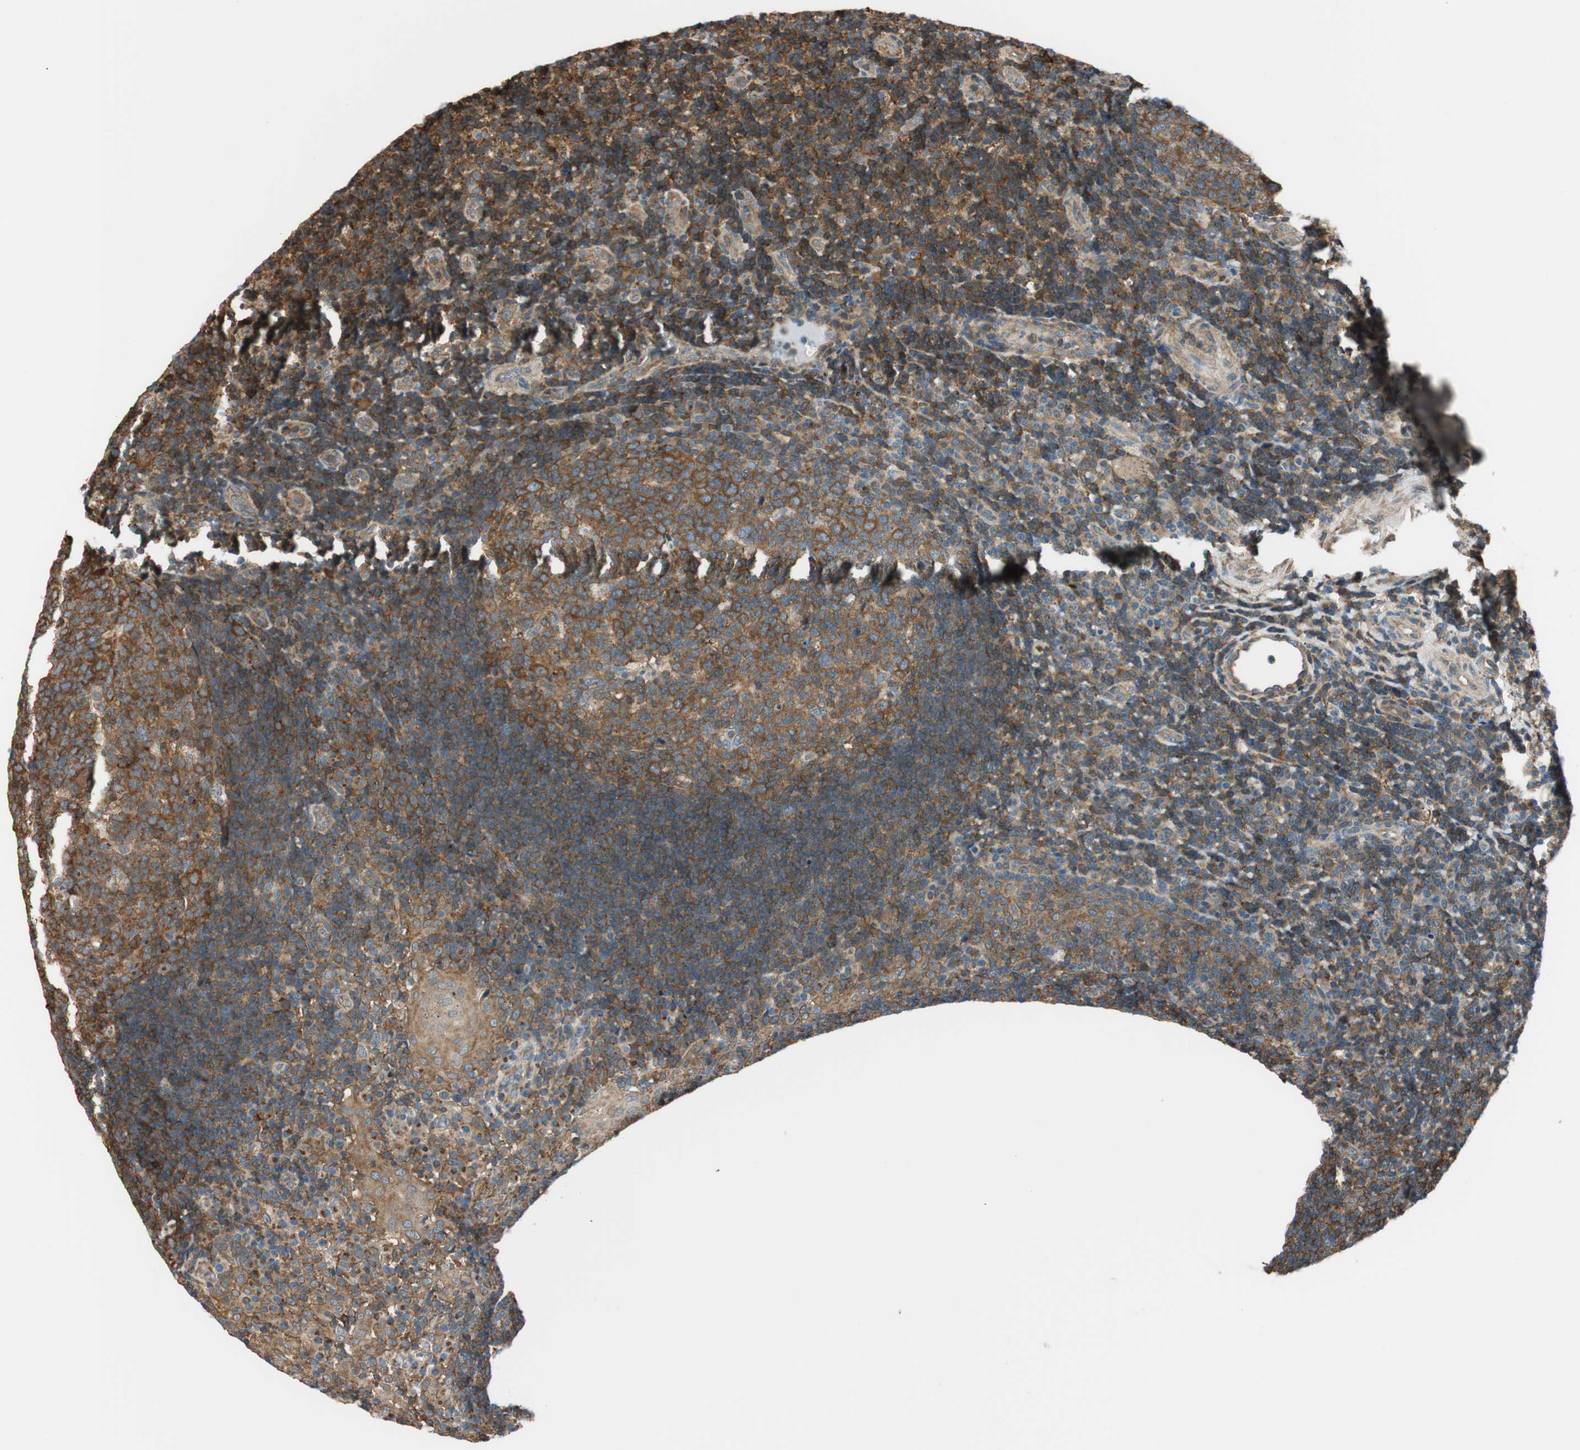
{"staining": {"intensity": "strong", "quantity": ">75%", "location": "cytoplasmic/membranous"}, "tissue": "tonsil", "cell_type": "Germinal center cells", "image_type": "normal", "snomed": [{"axis": "morphology", "description": "Normal tissue, NOS"}, {"axis": "topography", "description": "Tonsil"}], "caption": "This image demonstrates immunohistochemistry (IHC) staining of benign tonsil, with high strong cytoplasmic/membranous positivity in approximately >75% of germinal center cells.", "gene": "PI4K2B", "patient": {"sex": "female", "age": 40}}